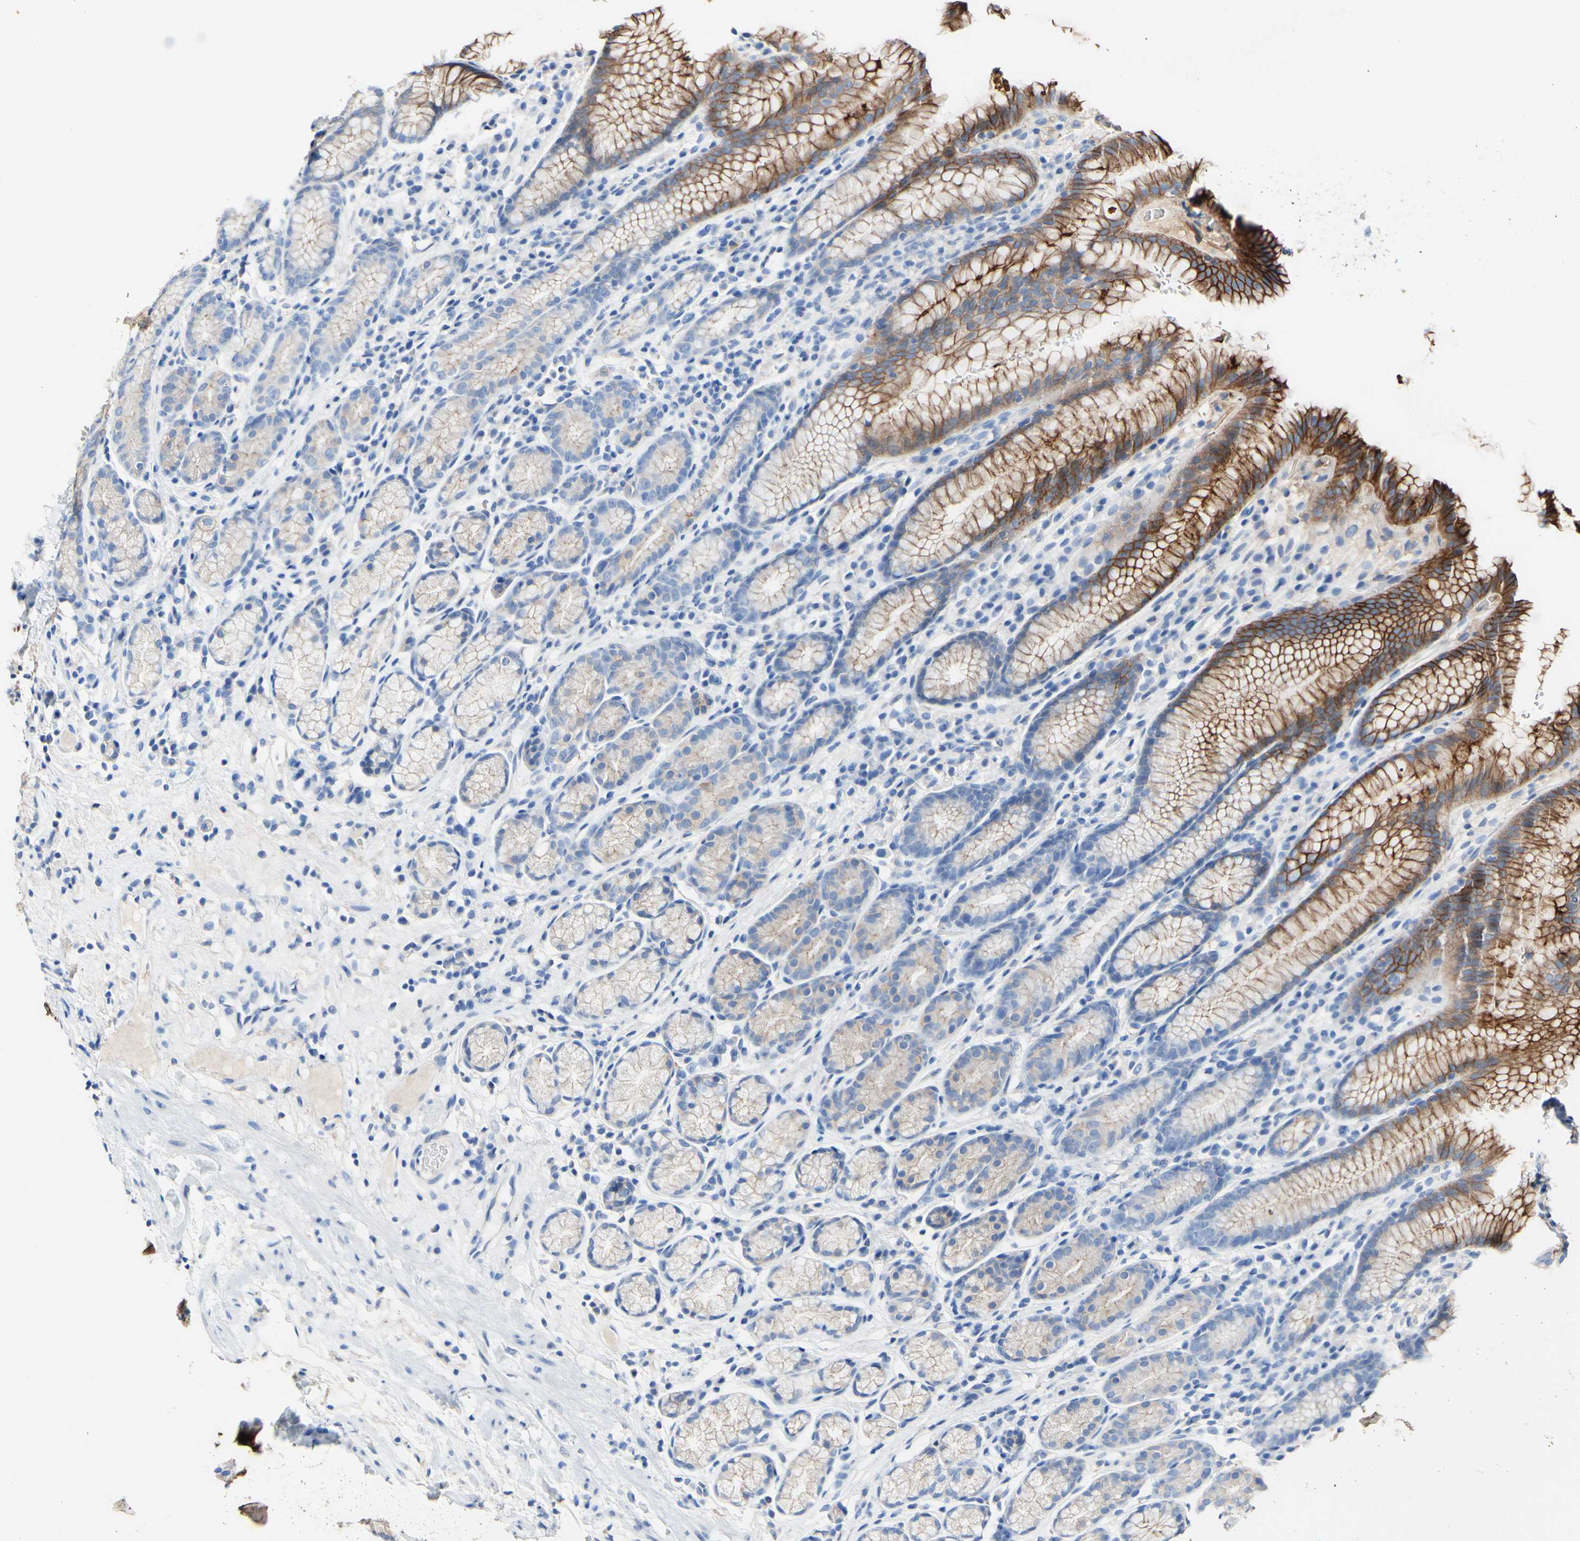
{"staining": {"intensity": "moderate", "quantity": "25%-75%", "location": "cytoplasmic/membranous"}, "tissue": "stomach", "cell_type": "Glandular cells", "image_type": "normal", "snomed": [{"axis": "morphology", "description": "Normal tissue, NOS"}, {"axis": "topography", "description": "Stomach, lower"}], "caption": "Immunohistochemistry (IHC) histopathology image of benign human stomach stained for a protein (brown), which reveals medium levels of moderate cytoplasmic/membranous expression in about 25%-75% of glandular cells.", "gene": "DSC2", "patient": {"sex": "male", "age": 52}}